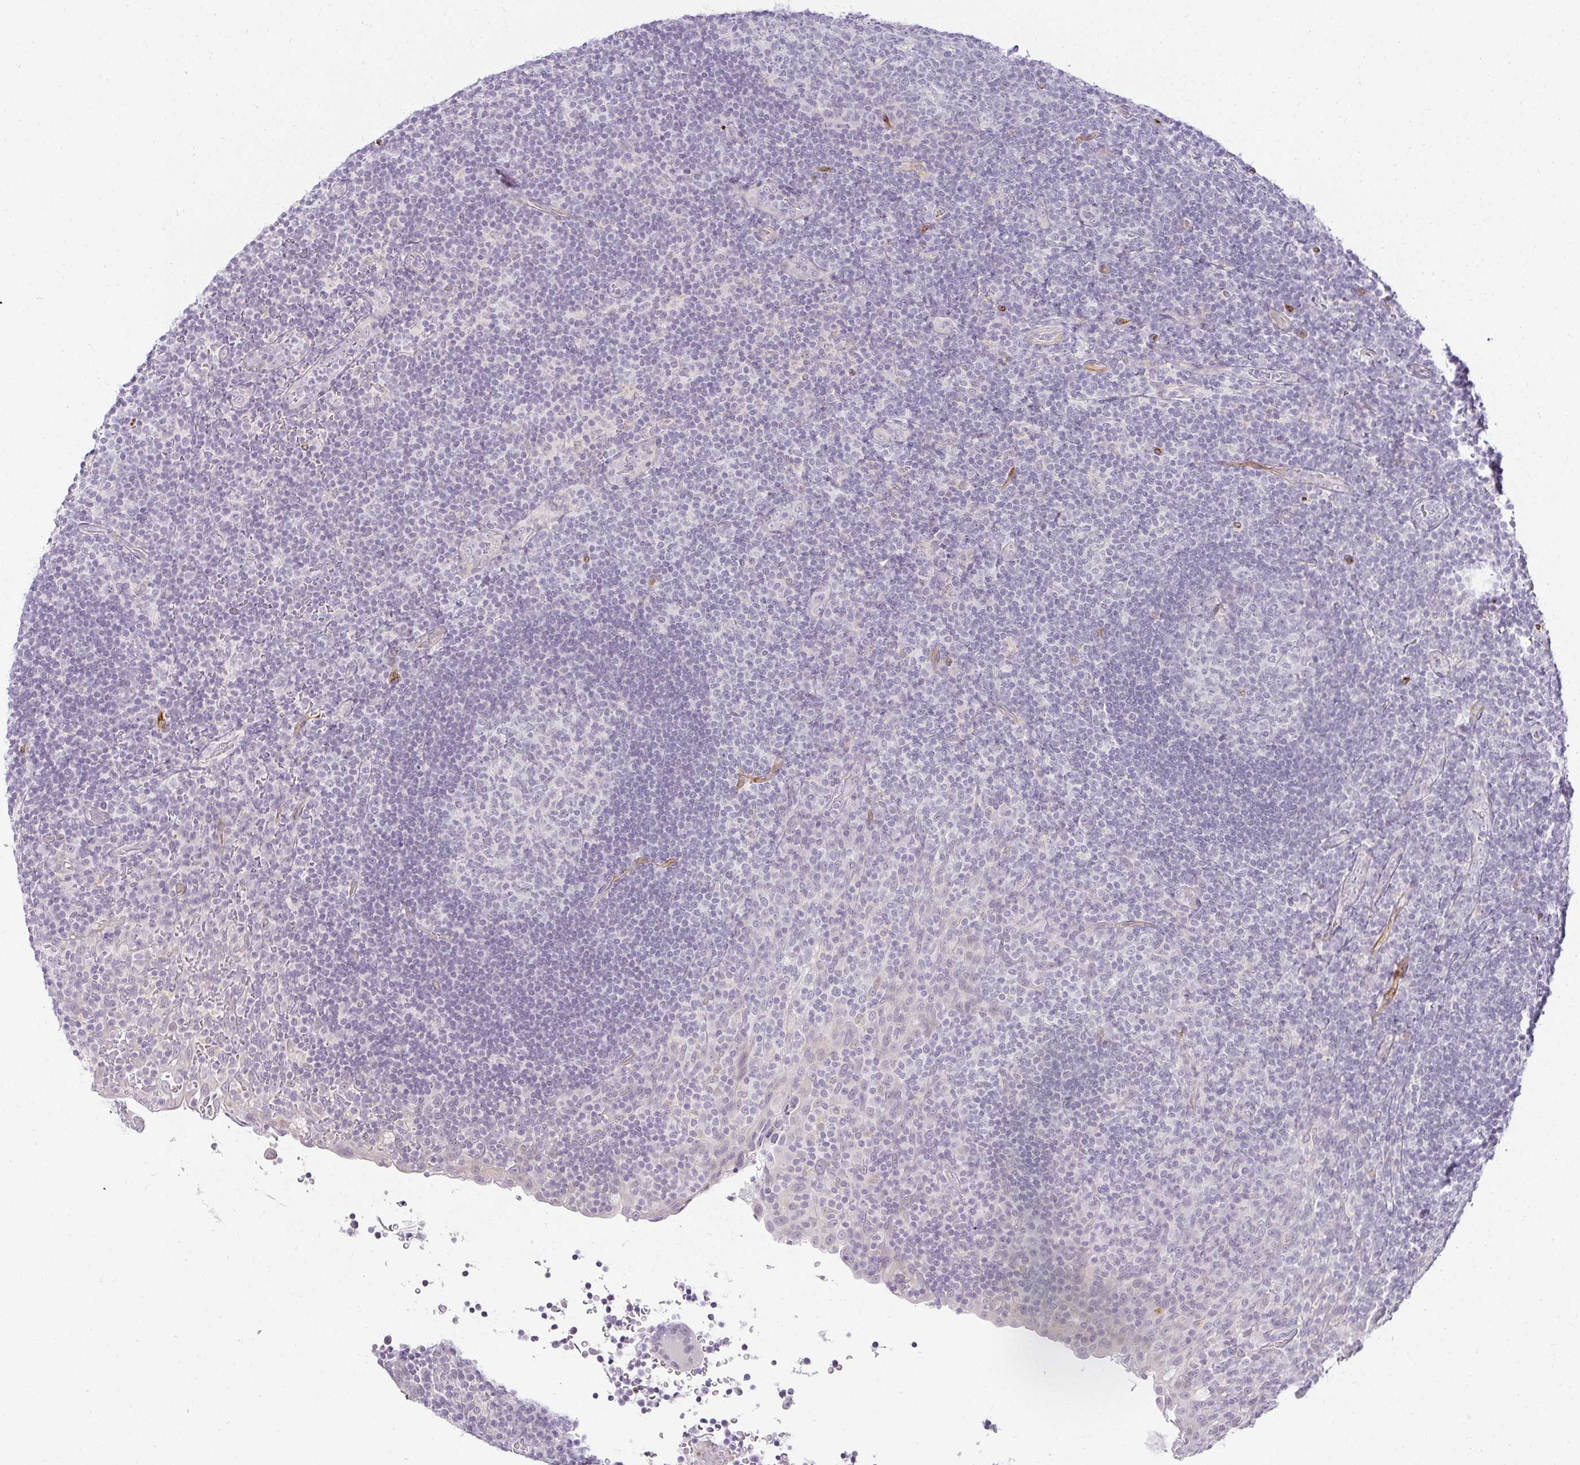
{"staining": {"intensity": "negative", "quantity": "none", "location": "none"}, "tissue": "tonsil", "cell_type": "Germinal center cells", "image_type": "normal", "snomed": [{"axis": "morphology", "description": "Normal tissue, NOS"}, {"axis": "topography", "description": "Tonsil"}], "caption": "The histopathology image shows no significant expression in germinal center cells of tonsil.", "gene": "ACAN", "patient": {"sex": "male", "age": 17}}